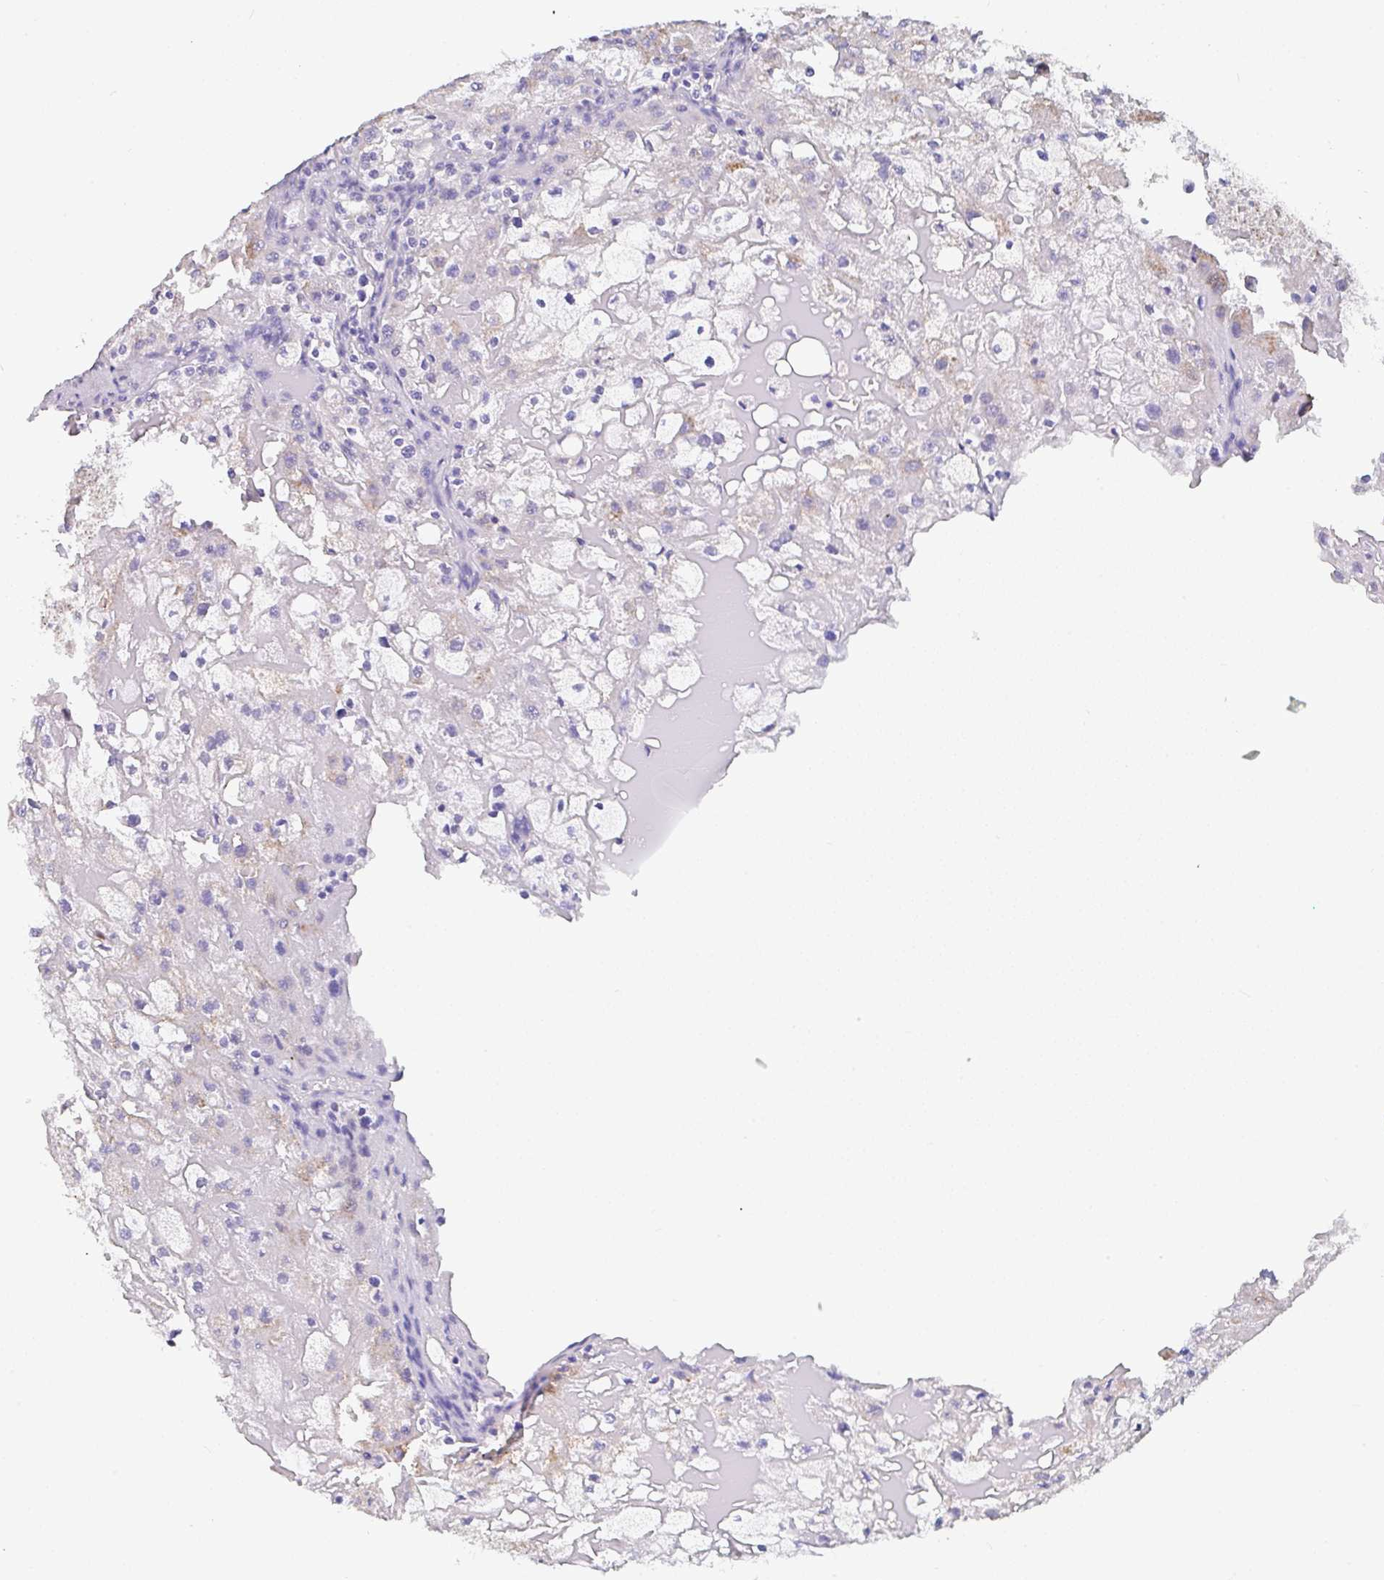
{"staining": {"intensity": "negative", "quantity": "none", "location": "none"}, "tissue": "renal cancer", "cell_type": "Tumor cells", "image_type": "cancer", "snomed": [{"axis": "morphology", "description": "Adenocarcinoma, NOS"}, {"axis": "topography", "description": "Kidney"}], "caption": "This is a image of immunohistochemistry staining of renal adenocarcinoma, which shows no expression in tumor cells.", "gene": "PROSER3", "patient": {"sex": "female", "age": 74}}